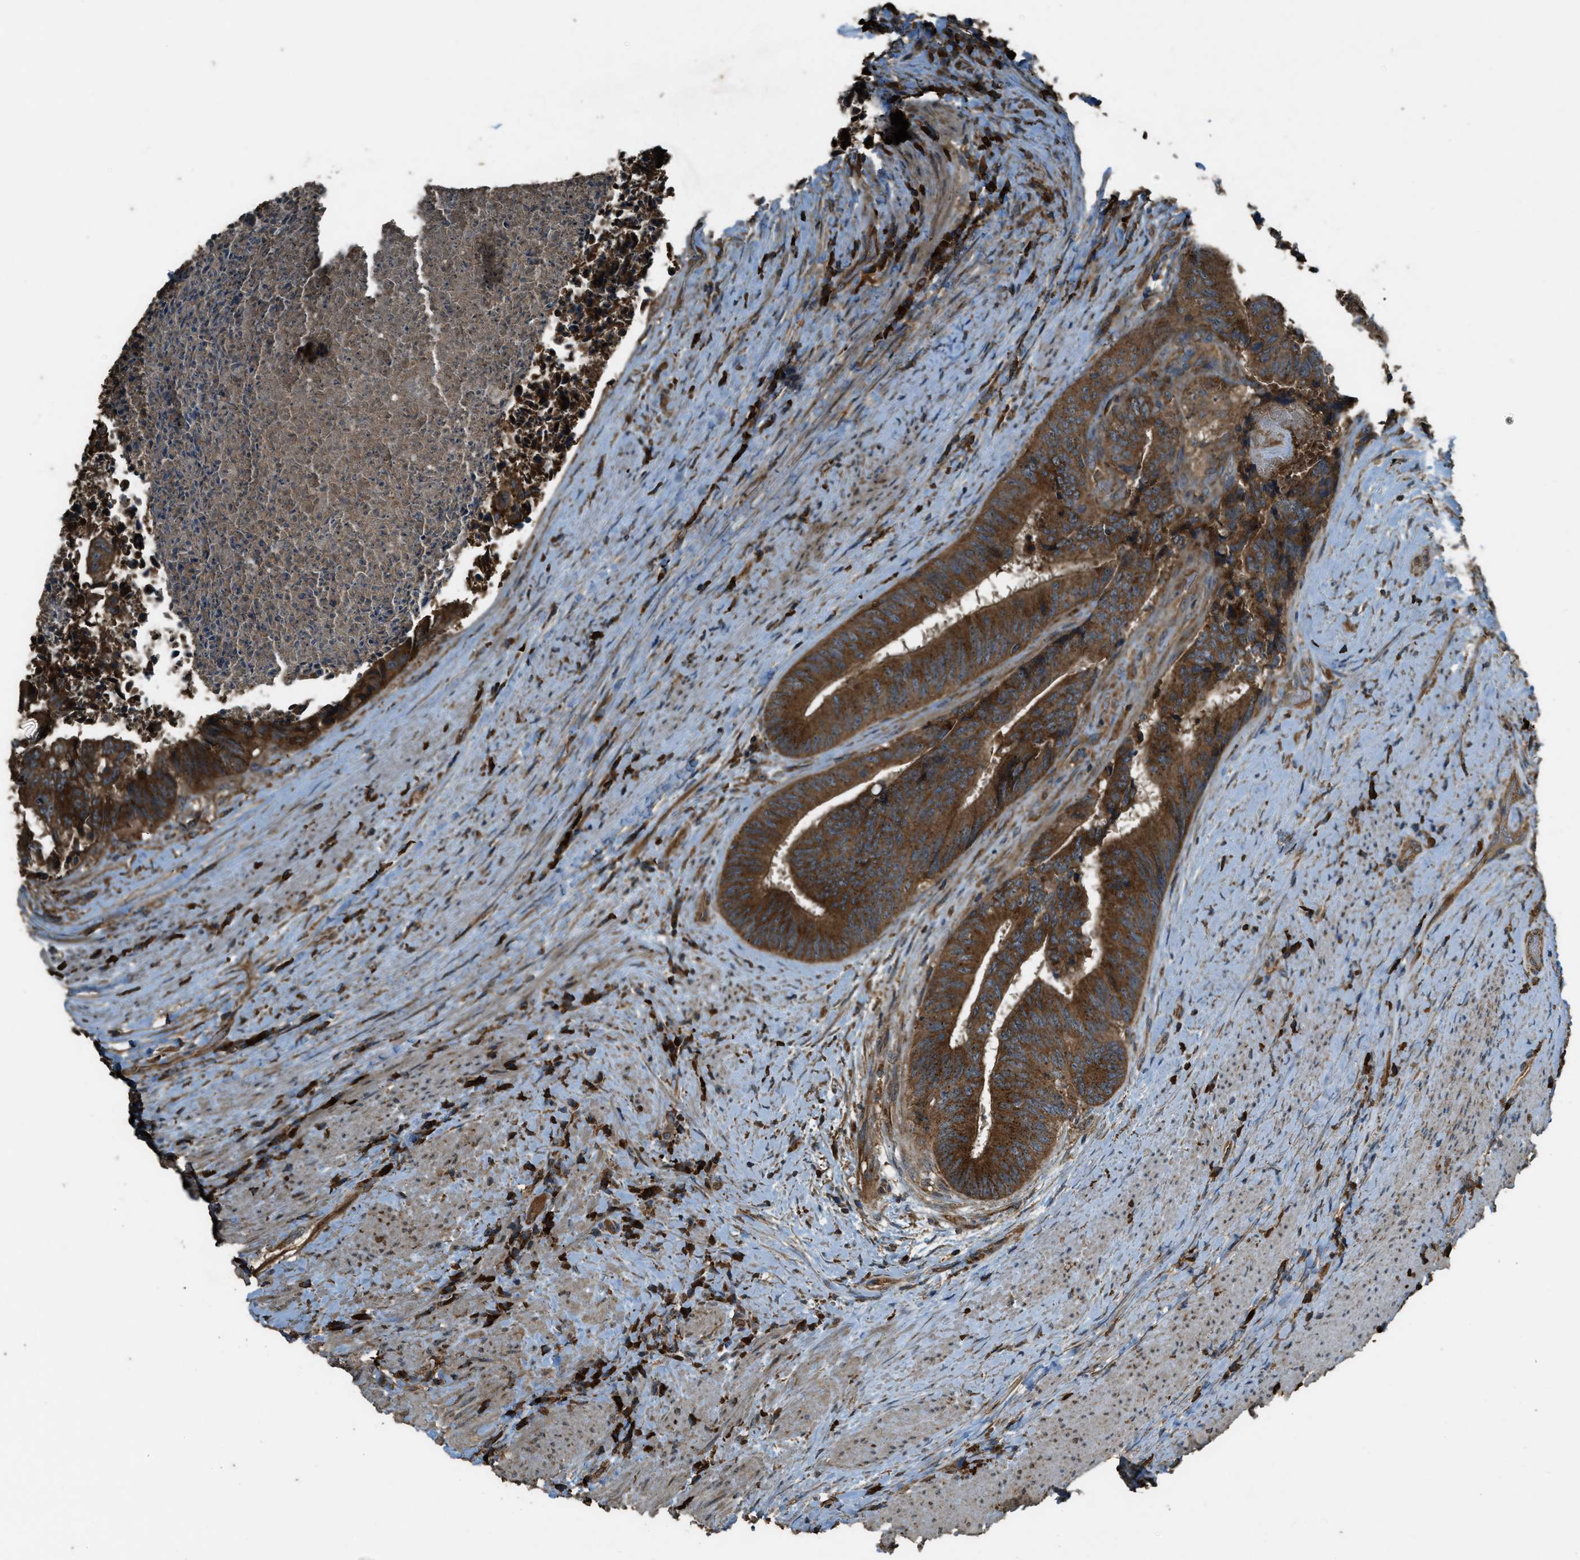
{"staining": {"intensity": "strong", "quantity": ">75%", "location": "cytoplasmic/membranous"}, "tissue": "colorectal cancer", "cell_type": "Tumor cells", "image_type": "cancer", "snomed": [{"axis": "morphology", "description": "Adenocarcinoma, NOS"}, {"axis": "topography", "description": "Rectum"}], "caption": "Protein staining of colorectal cancer tissue reveals strong cytoplasmic/membranous positivity in approximately >75% of tumor cells. (Stains: DAB (3,3'-diaminobenzidine) in brown, nuclei in blue, Microscopy: brightfield microscopy at high magnification).", "gene": "MAP3K8", "patient": {"sex": "male", "age": 72}}